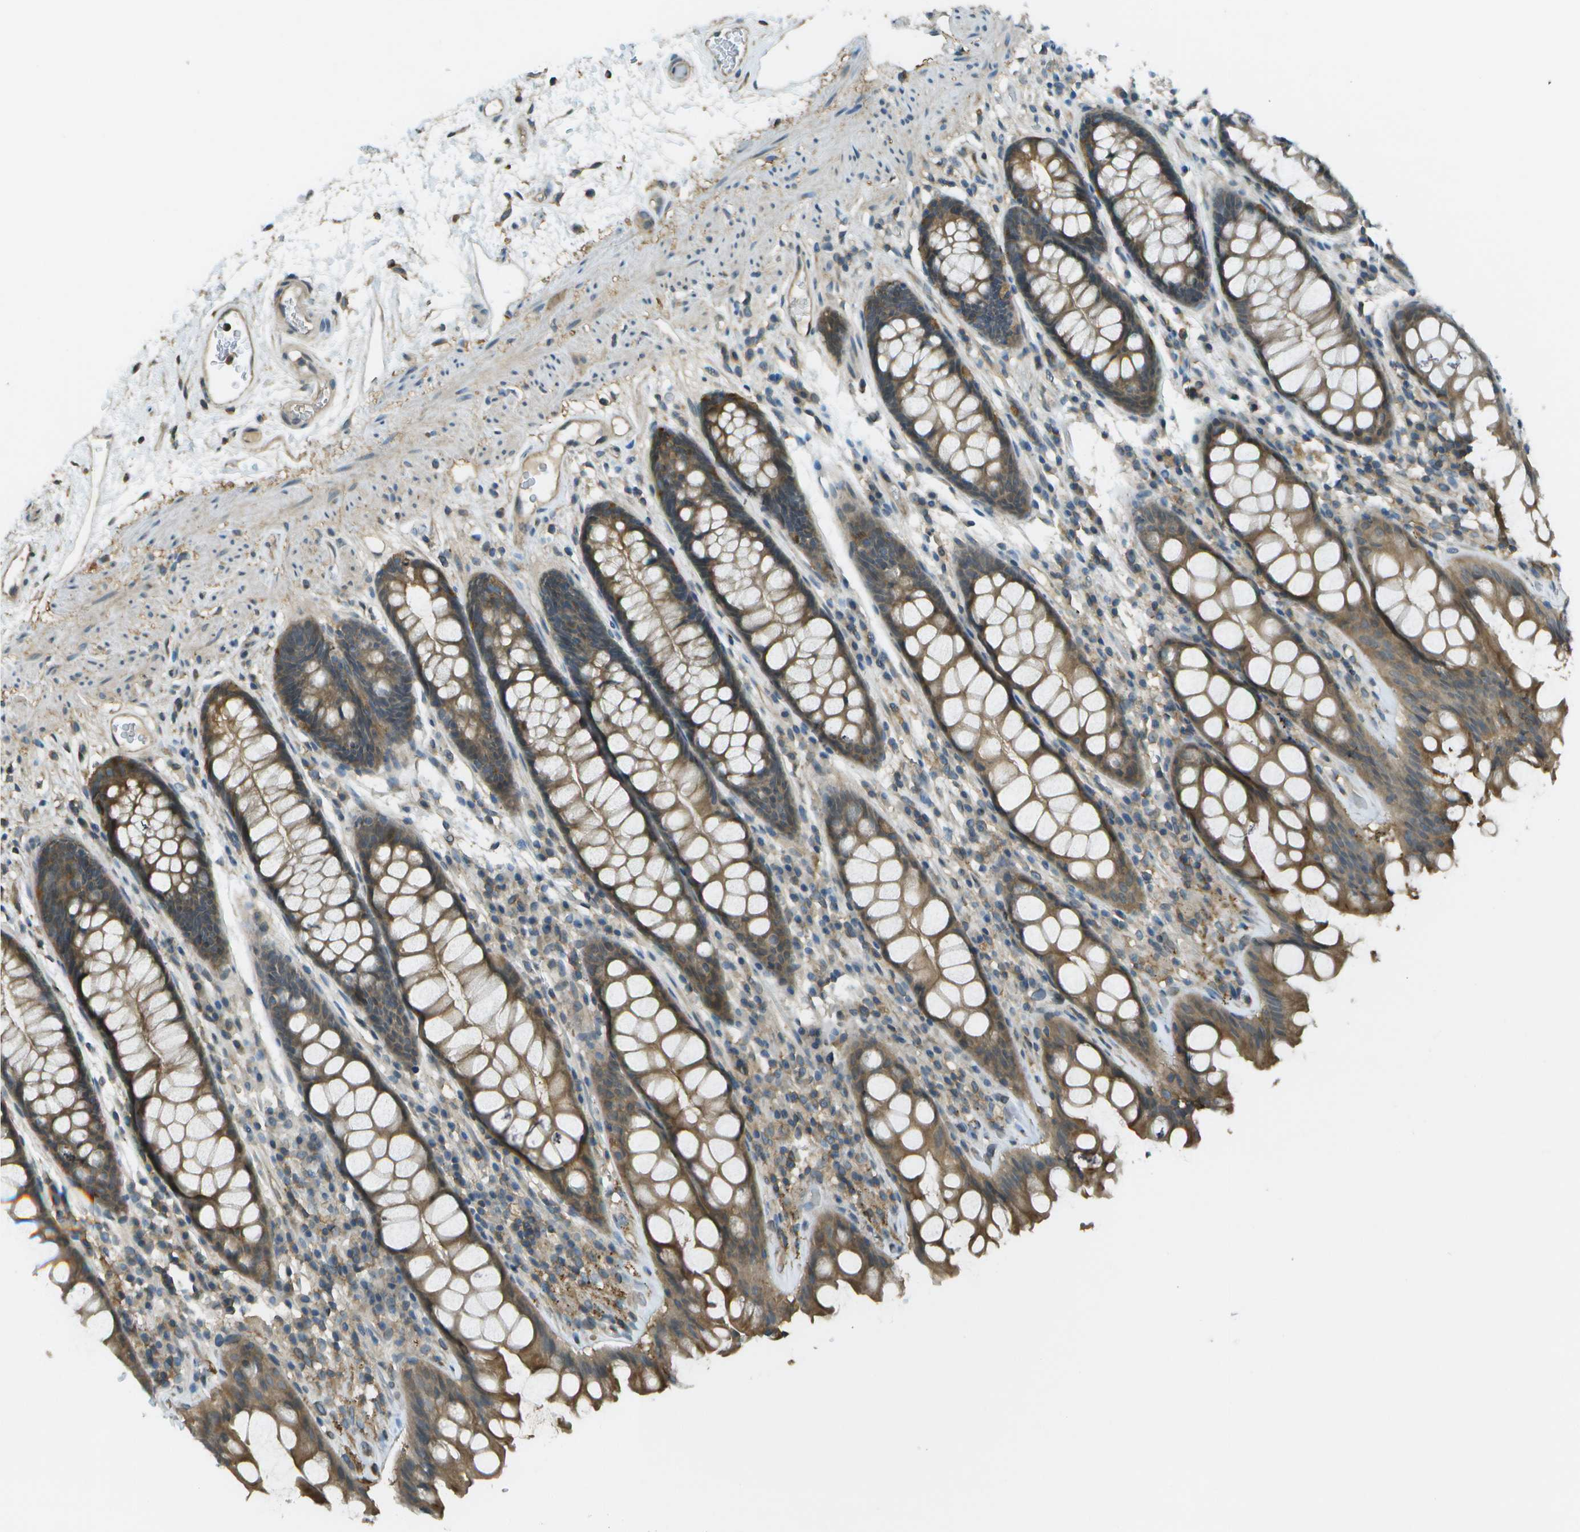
{"staining": {"intensity": "moderate", "quantity": ">75%", "location": "cytoplasmic/membranous"}, "tissue": "rectum", "cell_type": "Glandular cells", "image_type": "normal", "snomed": [{"axis": "morphology", "description": "Normal tissue, NOS"}, {"axis": "topography", "description": "Rectum"}], "caption": "Brown immunohistochemical staining in unremarkable rectum exhibits moderate cytoplasmic/membranous positivity in about >75% of glandular cells. (IHC, brightfield microscopy, high magnification).", "gene": "LRRC66", "patient": {"sex": "male", "age": 64}}